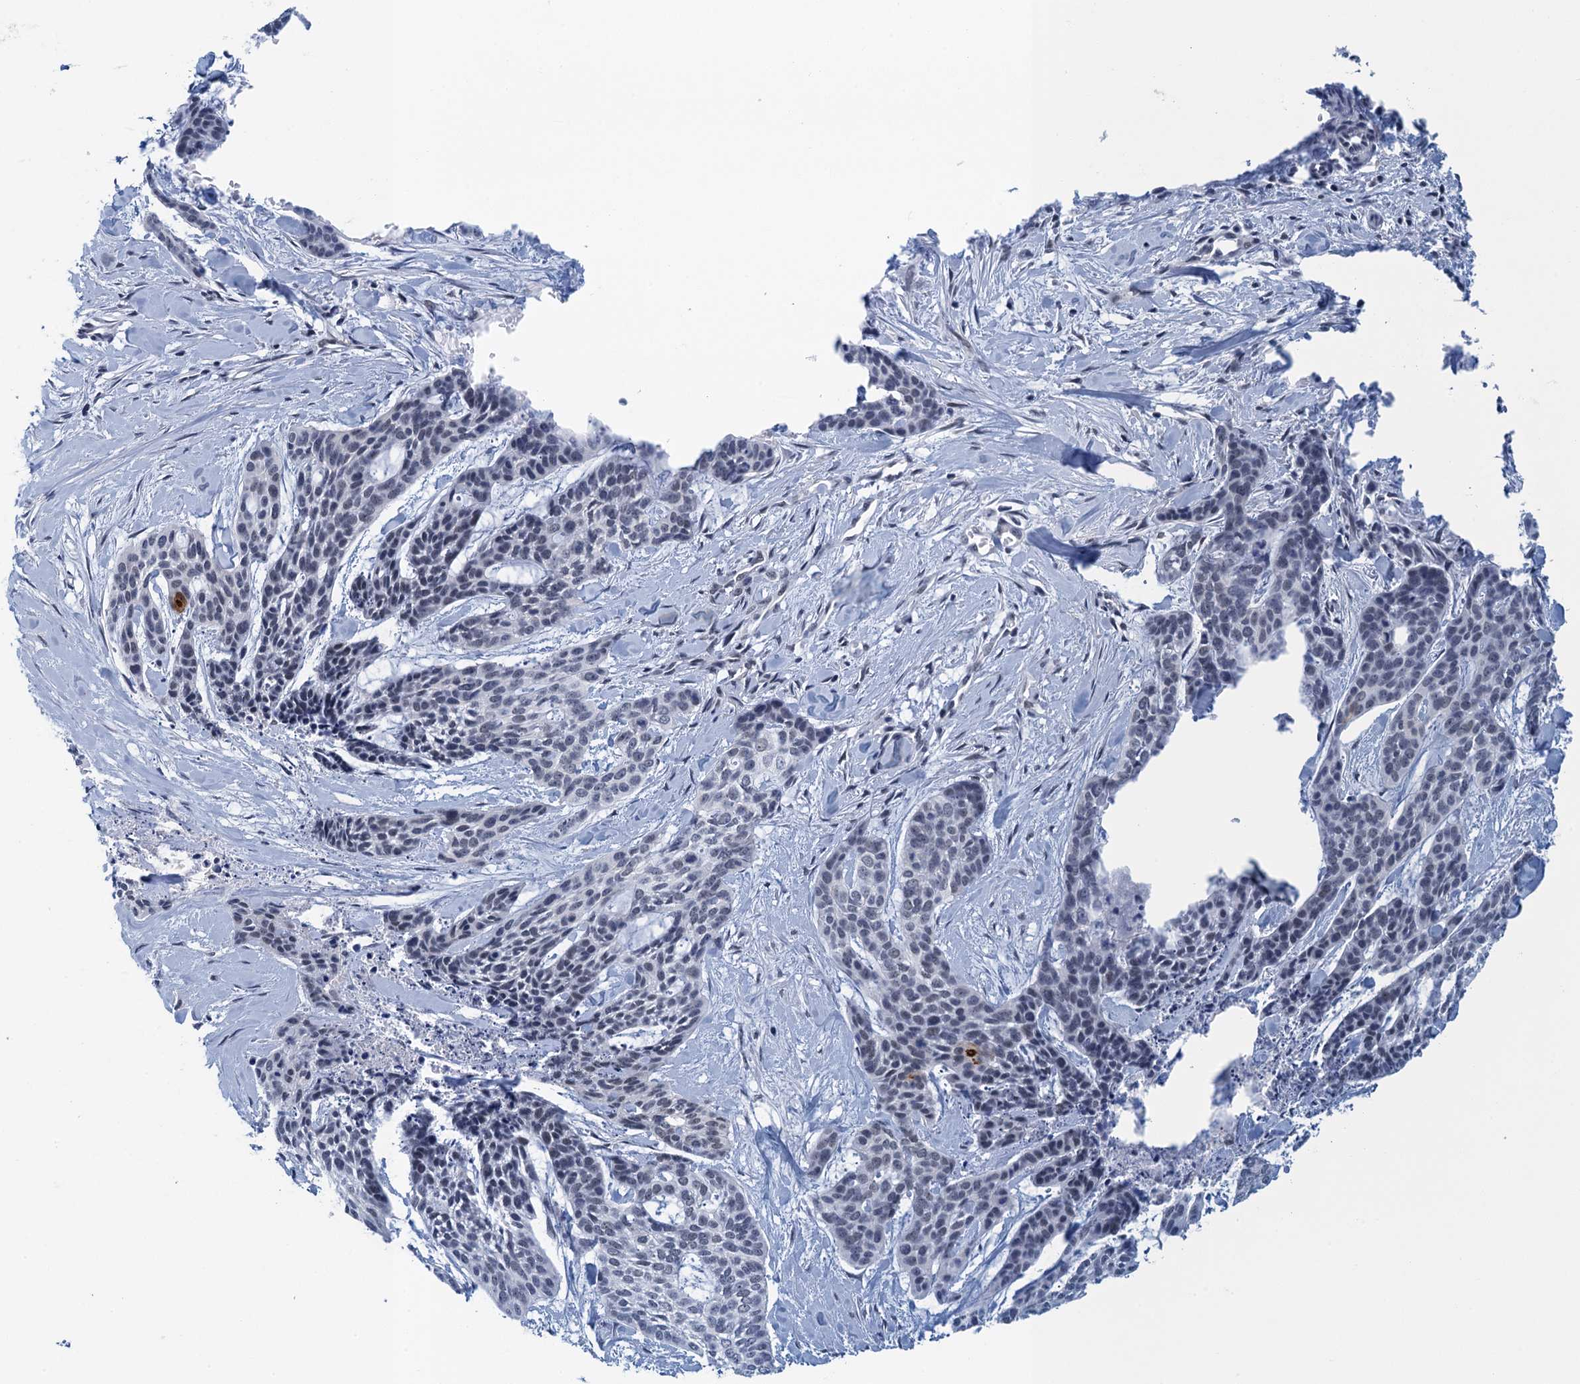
{"staining": {"intensity": "negative", "quantity": "none", "location": "none"}, "tissue": "skin cancer", "cell_type": "Tumor cells", "image_type": "cancer", "snomed": [{"axis": "morphology", "description": "Basal cell carcinoma"}, {"axis": "topography", "description": "Skin"}], "caption": "Tumor cells are negative for brown protein staining in skin cancer.", "gene": "EPS8L1", "patient": {"sex": "female", "age": 64}}